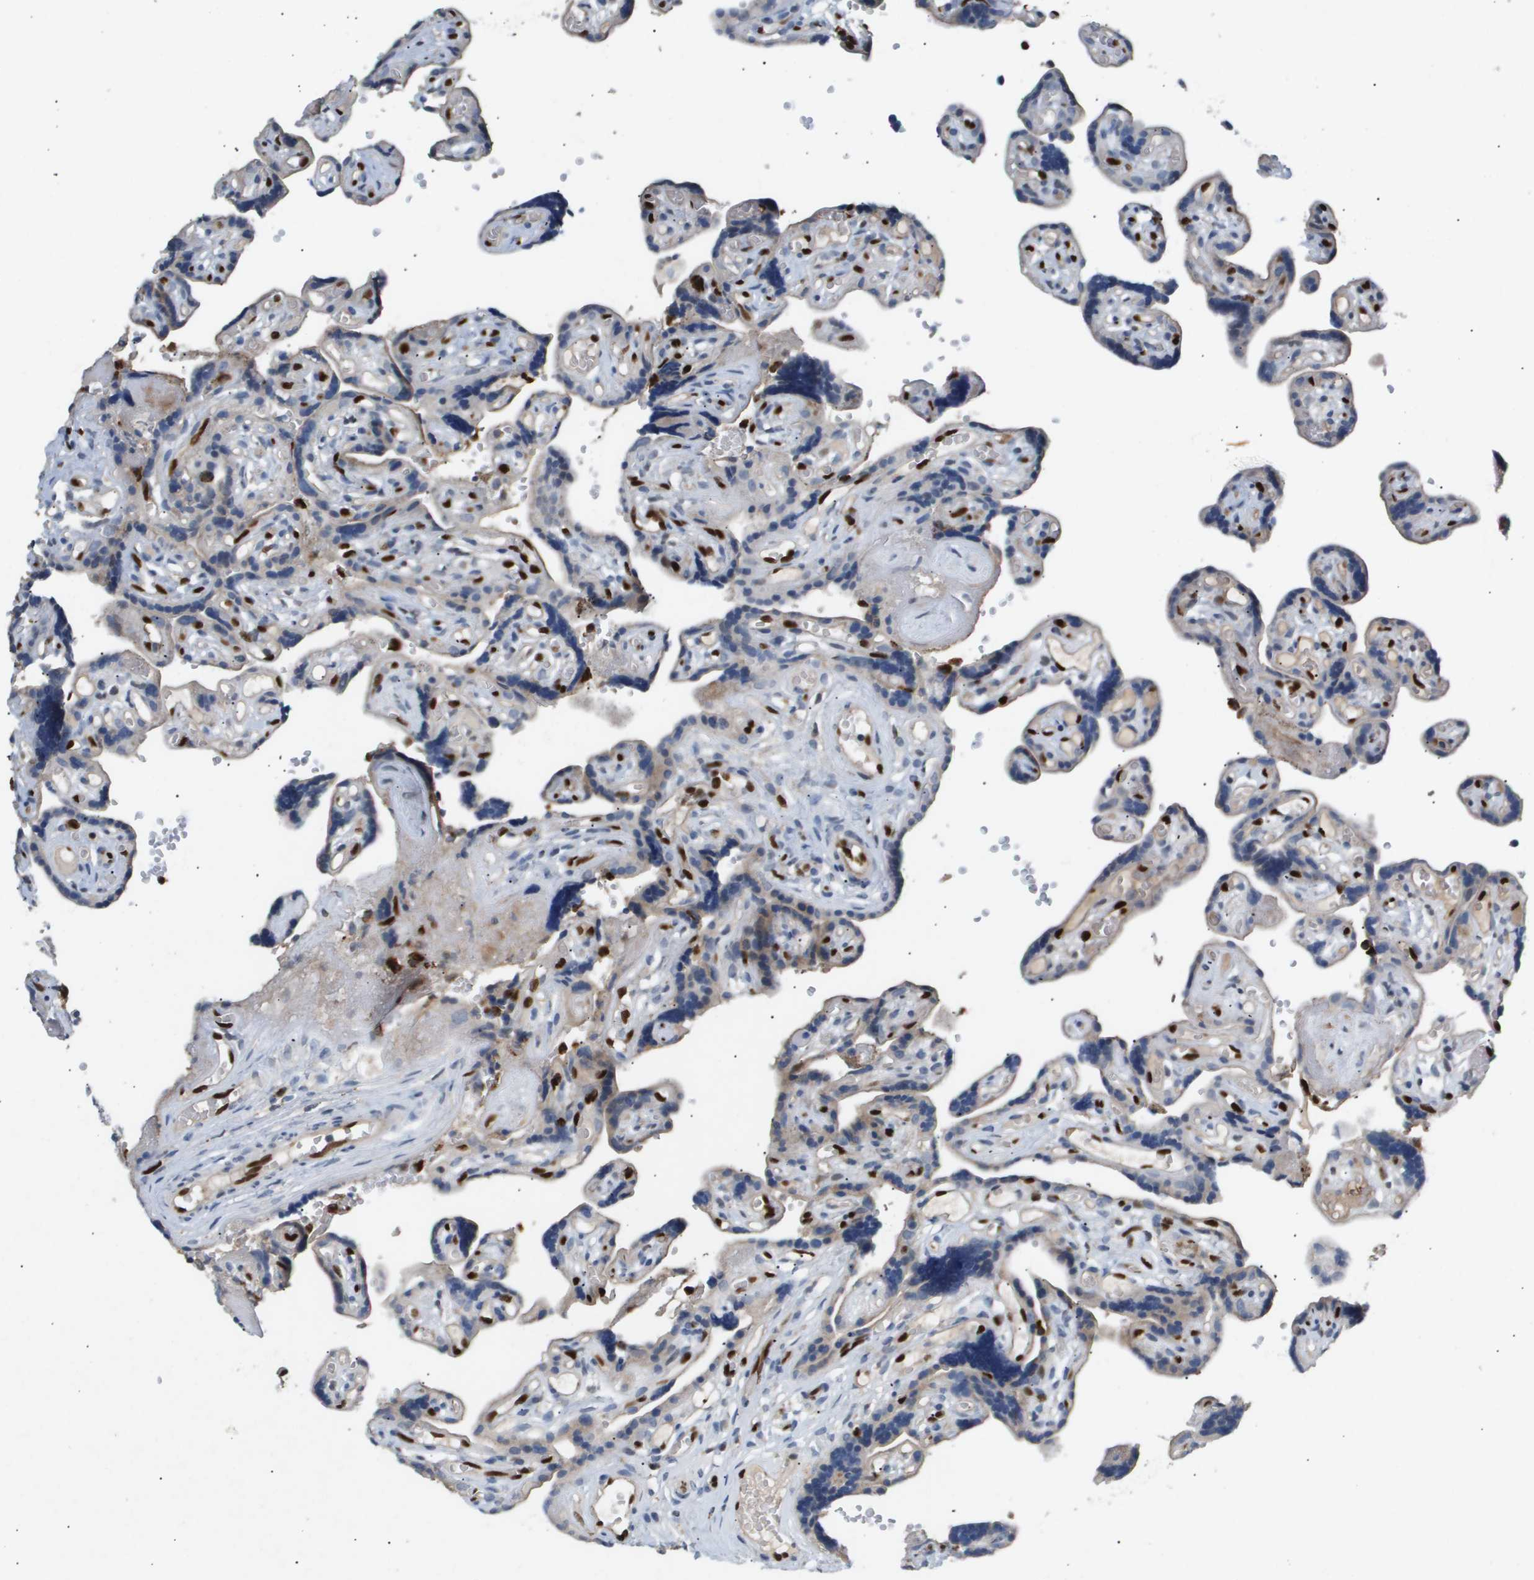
{"staining": {"intensity": "negative", "quantity": "none", "location": "none"}, "tissue": "placenta", "cell_type": "Decidual cells", "image_type": "normal", "snomed": [{"axis": "morphology", "description": "Normal tissue, NOS"}, {"axis": "topography", "description": "Placenta"}], "caption": "High magnification brightfield microscopy of unremarkable placenta stained with DAB (3,3'-diaminobenzidine) (brown) and counterstained with hematoxylin (blue): decidual cells show no significant positivity. (Stains: DAB (3,3'-diaminobenzidine) immunohistochemistry (IHC) with hematoxylin counter stain, Microscopy: brightfield microscopy at high magnification).", "gene": "ERG", "patient": {"sex": "female", "age": 30}}